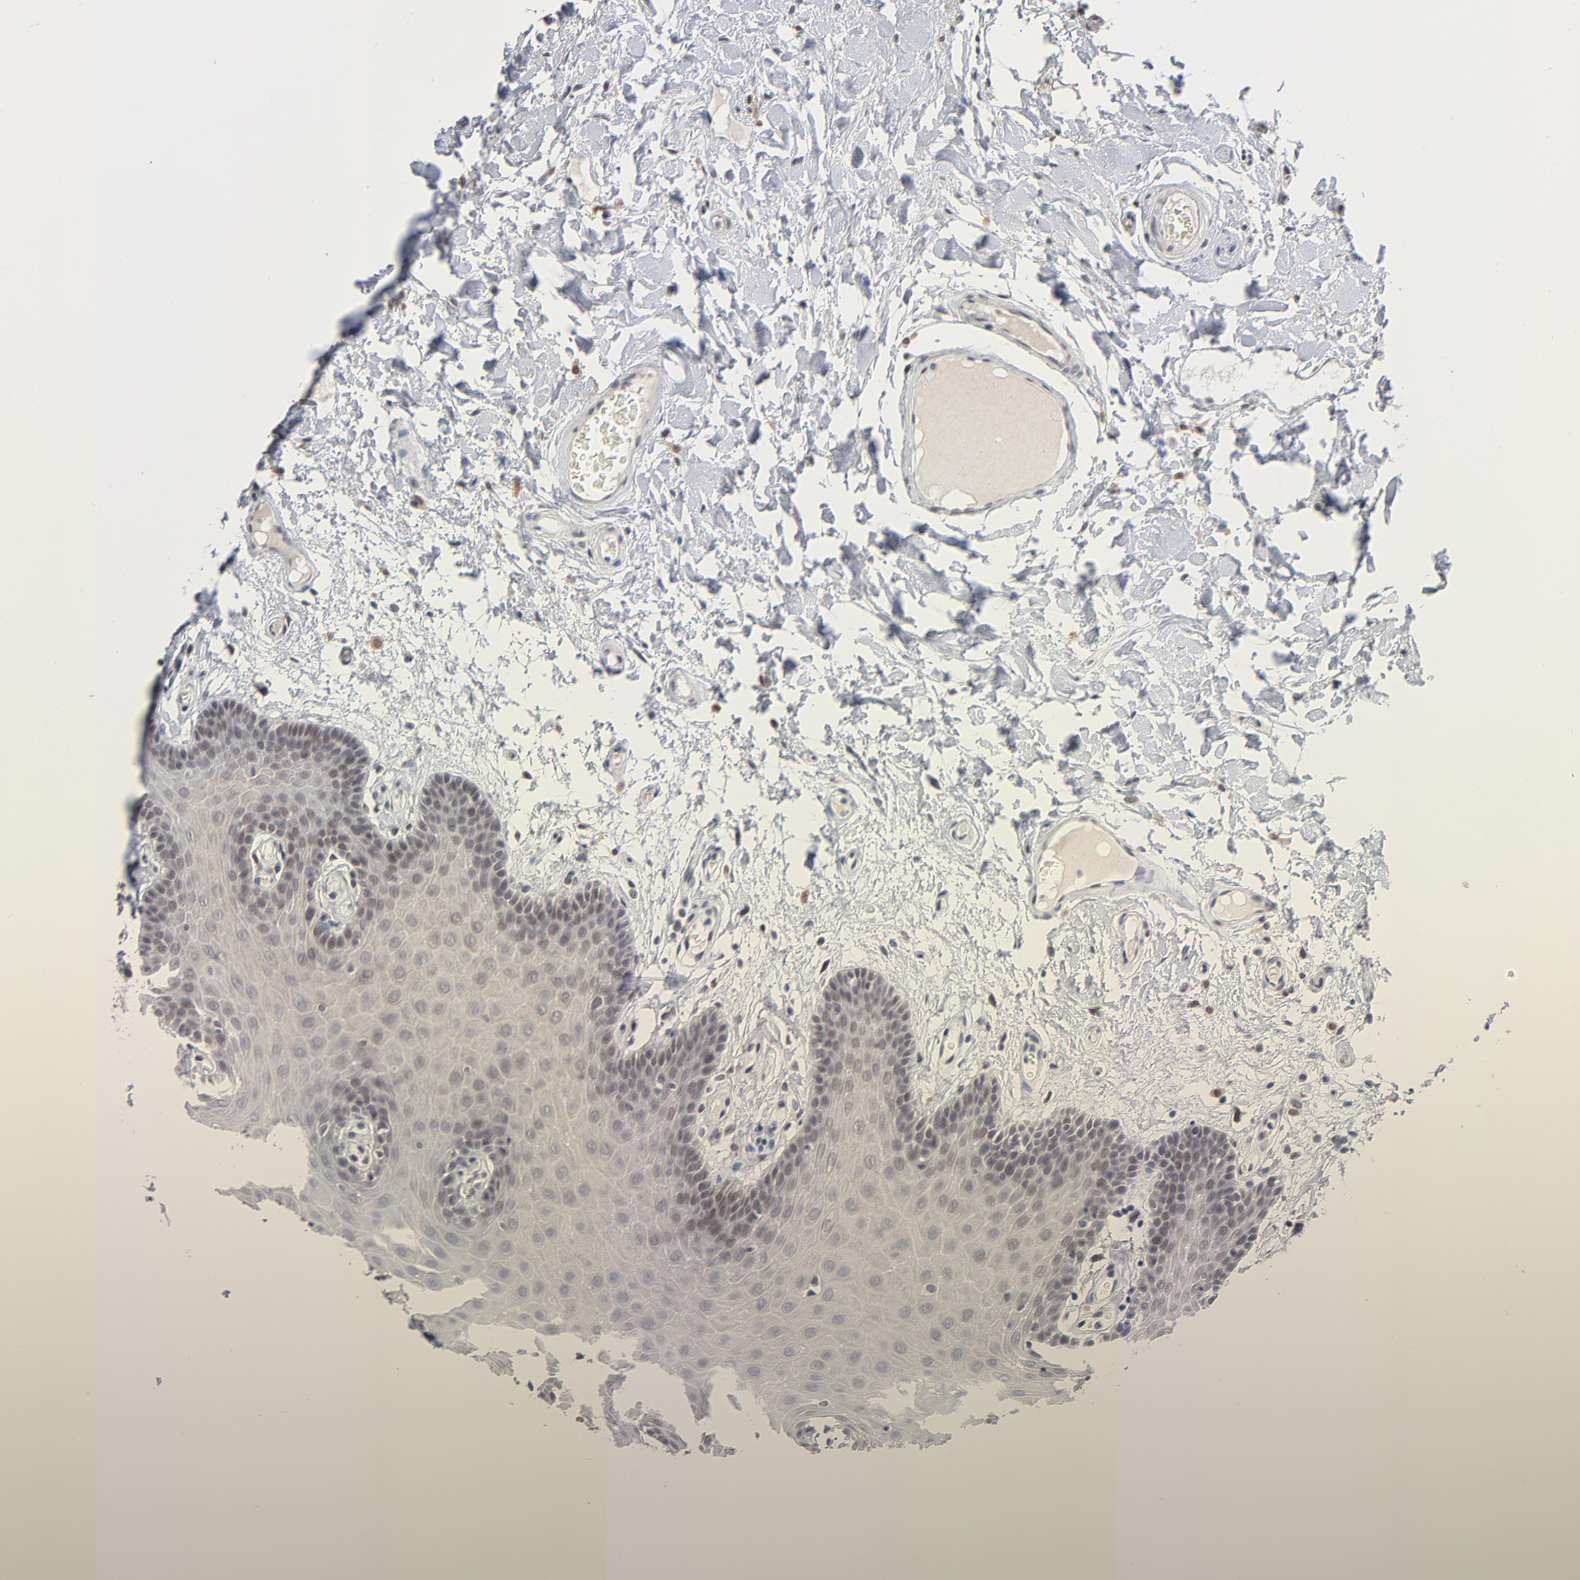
{"staining": {"intensity": "weak", "quantity": "<25%", "location": "nuclear"}, "tissue": "oral mucosa", "cell_type": "Squamous epithelial cells", "image_type": "normal", "snomed": [{"axis": "morphology", "description": "Normal tissue, NOS"}, {"axis": "morphology", "description": "Squamous cell carcinoma, NOS"}, {"axis": "topography", "description": "Skeletal muscle"}, {"axis": "topography", "description": "Oral tissue"}, {"axis": "topography", "description": "Head-Neck"}], "caption": "Immunohistochemistry (IHC) photomicrograph of unremarkable human oral mucosa stained for a protein (brown), which shows no expression in squamous epithelial cells.", "gene": "MBIP", "patient": {"sex": "male", "age": 71}}